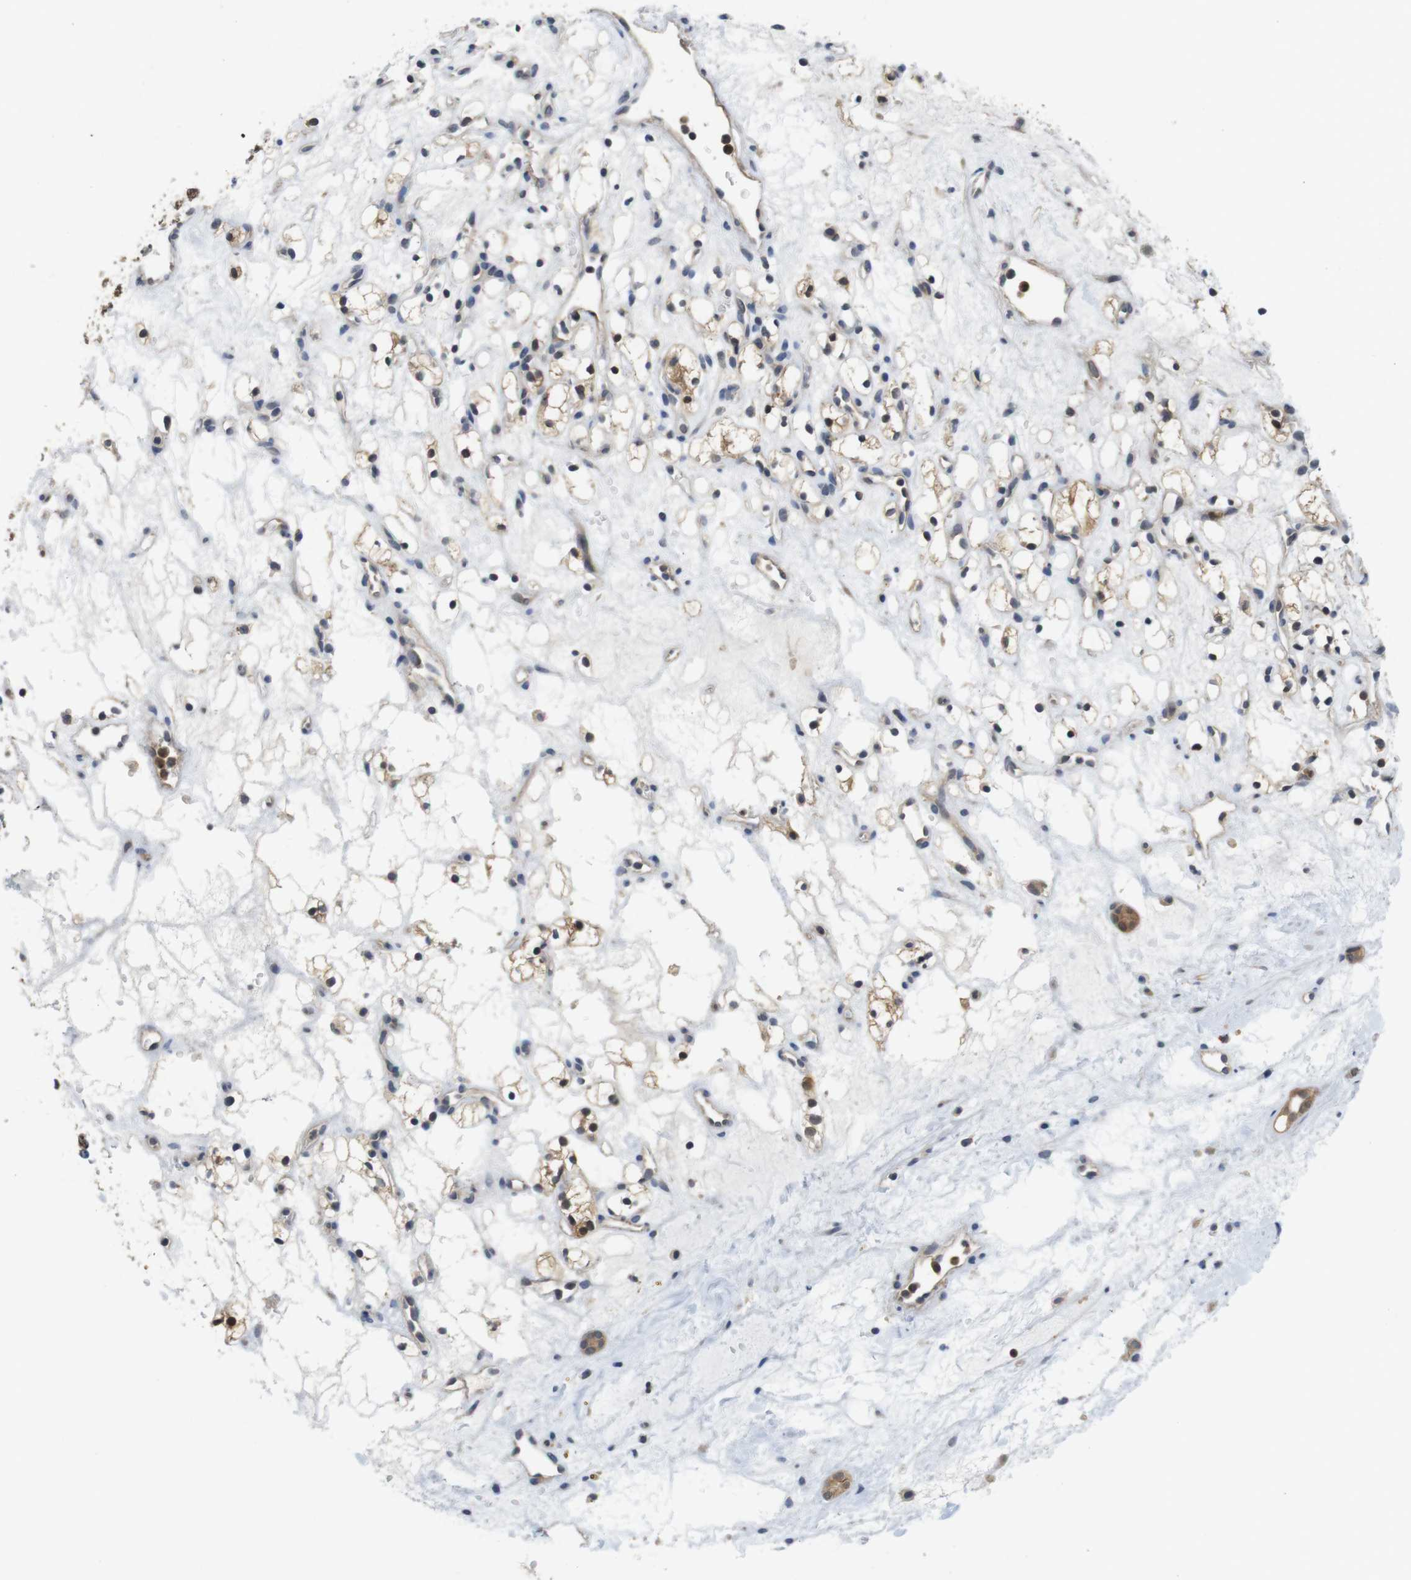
{"staining": {"intensity": "weak", "quantity": ">75%", "location": "cytoplasmic/membranous"}, "tissue": "renal cancer", "cell_type": "Tumor cells", "image_type": "cancer", "snomed": [{"axis": "morphology", "description": "Adenocarcinoma, NOS"}, {"axis": "topography", "description": "Kidney"}], "caption": "Brown immunohistochemical staining in adenocarcinoma (renal) demonstrates weak cytoplasmic/membranous positivity in approximately >75% of tumor cells.", "gene": "FADD", "patient": {"sex": "female", "age": 60}}